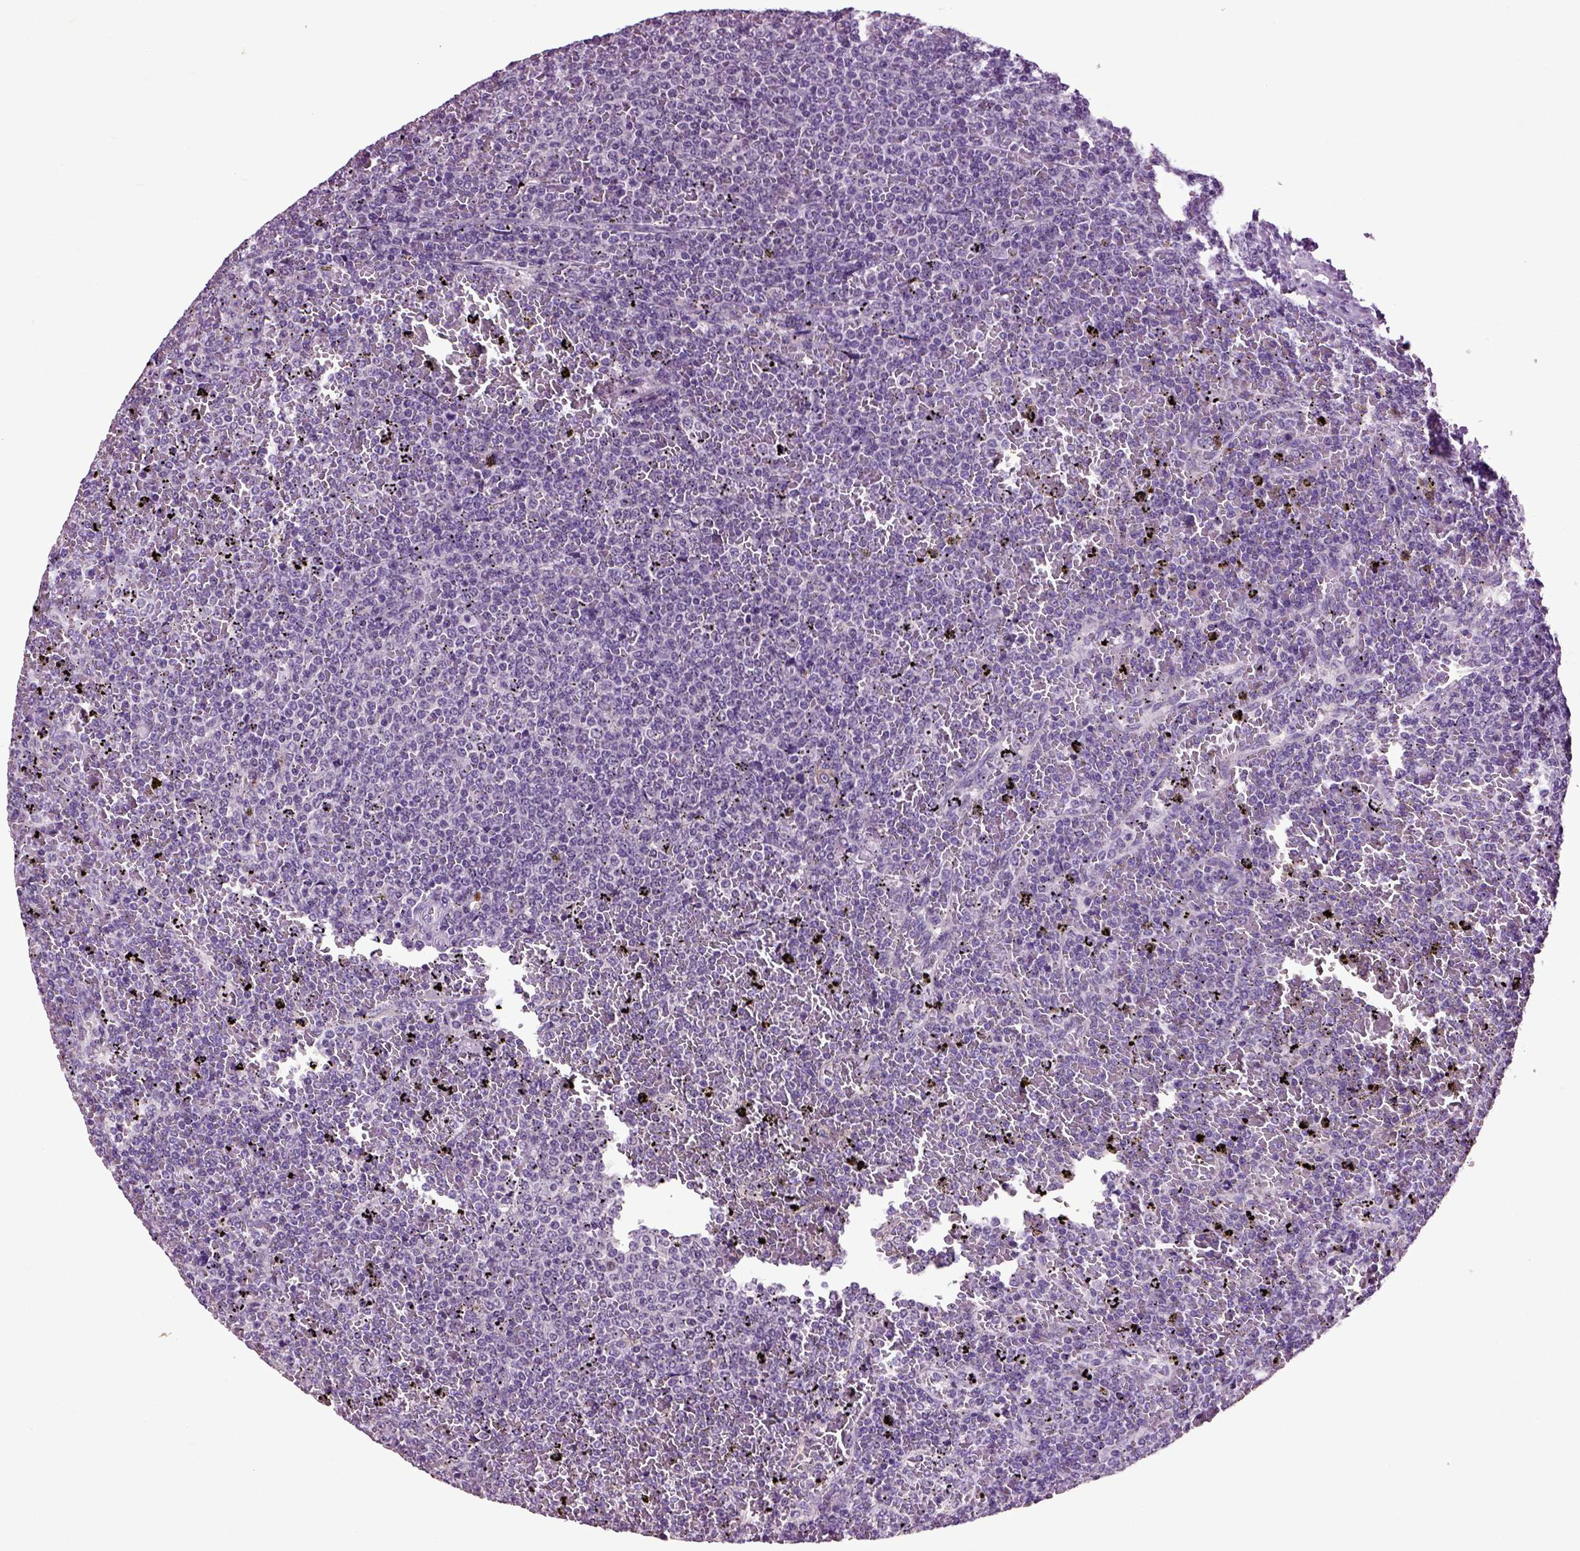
{"staining": {"intensity": "negative", "quantity": "none", "location": "none"}, "tissue": "lymphoma", "cell_type": "Tumor cells", "image_type": "cancer", "snomed": [{"axis": "morphology", "description": "Malignant lymphoma, non-Hodgkin's type, Low grade"}, {"axis": "topography", "description": "Spleen"}], "caption": "Micrograph shows no significant protein expression in tumor cells of malignant lymphoma, non-Hodgkin's type (low-grade).", "gene": "CRHR1", "patient": {"sex": "female", "age": 77}}